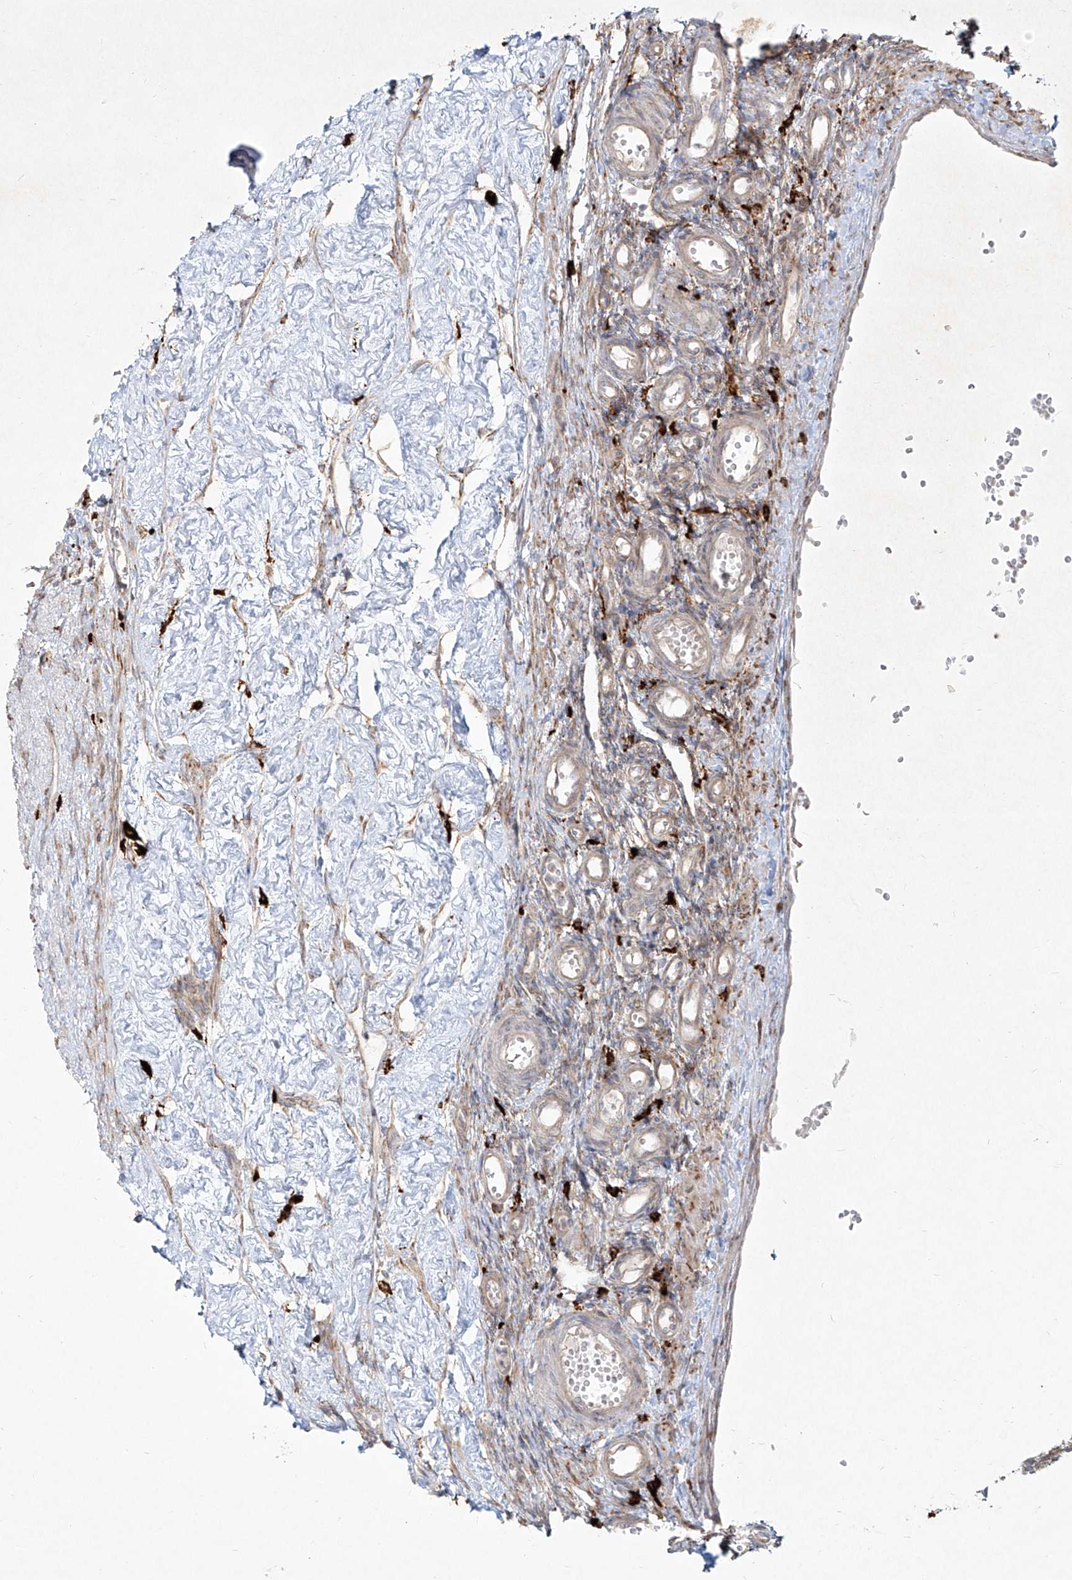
{"staining": {"intensity": "moderate", "quantity": ">75%", "location": "cytoplasmic/membranous"}, "tissue": "ovary", "cell_type": "Follicle cells", "image_type": "normal", "snomed": [{"axis": "morphology", "description": "Normal tissue, NOS"}, {"axis": "morphology", "description": "Cyst, NOS"}, {"axis": "topography", "description": "Ovary"}], "caption": "IHC histopathology image of benign ovary: ovary stained using immunohistochemistry (IHC) demonstrates medium levels of moderate protein expression localized specifically in the cytoplasmic/membranous of follicle cells, appearing as a cytoplasmic/membranous brown color.", "gene": "CD209", "patient": {"sex": "female", "age": 33}}